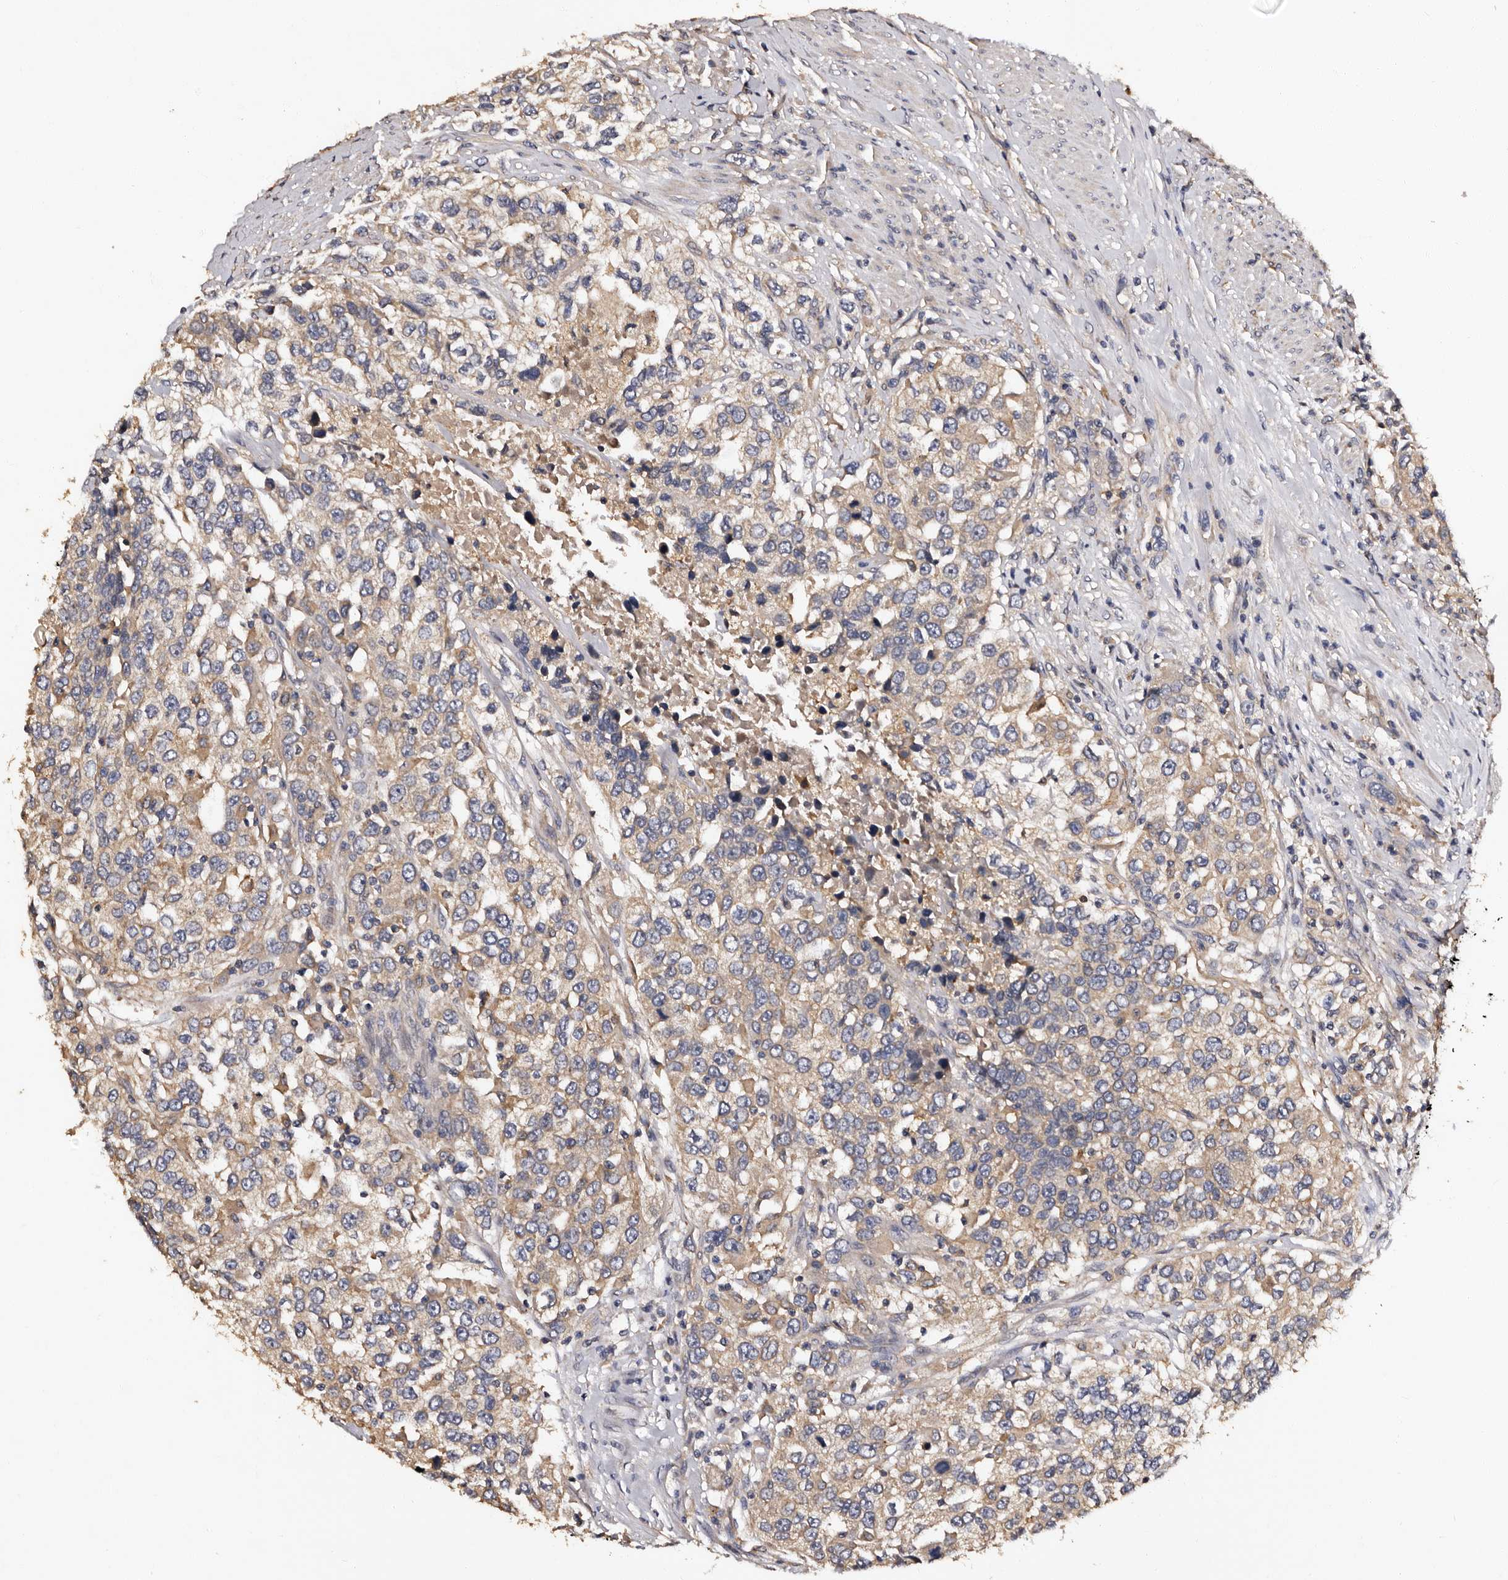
{"staining": {"intensity": "weak", "quantity": "25%-75%", "location": "cytoplasmic/membranous"}, "tissue": "urothelial cancer", "cell_type": "Tumor cells", "image_type": "cancer", "snomed": [{"axis": "morphology", "description": "Urothelial carcinoma, High grade"}, {"axis": "topography", "description": "Urinary bladder"}], "caption": "The immunohistochemical stain shows weak cytoplasmic/membranous staining in tumor cells of urothelial carcinoma (high-grade) tissue.", "gene": "ADCK5", "patient": {"sex": "female", "age": 80}}